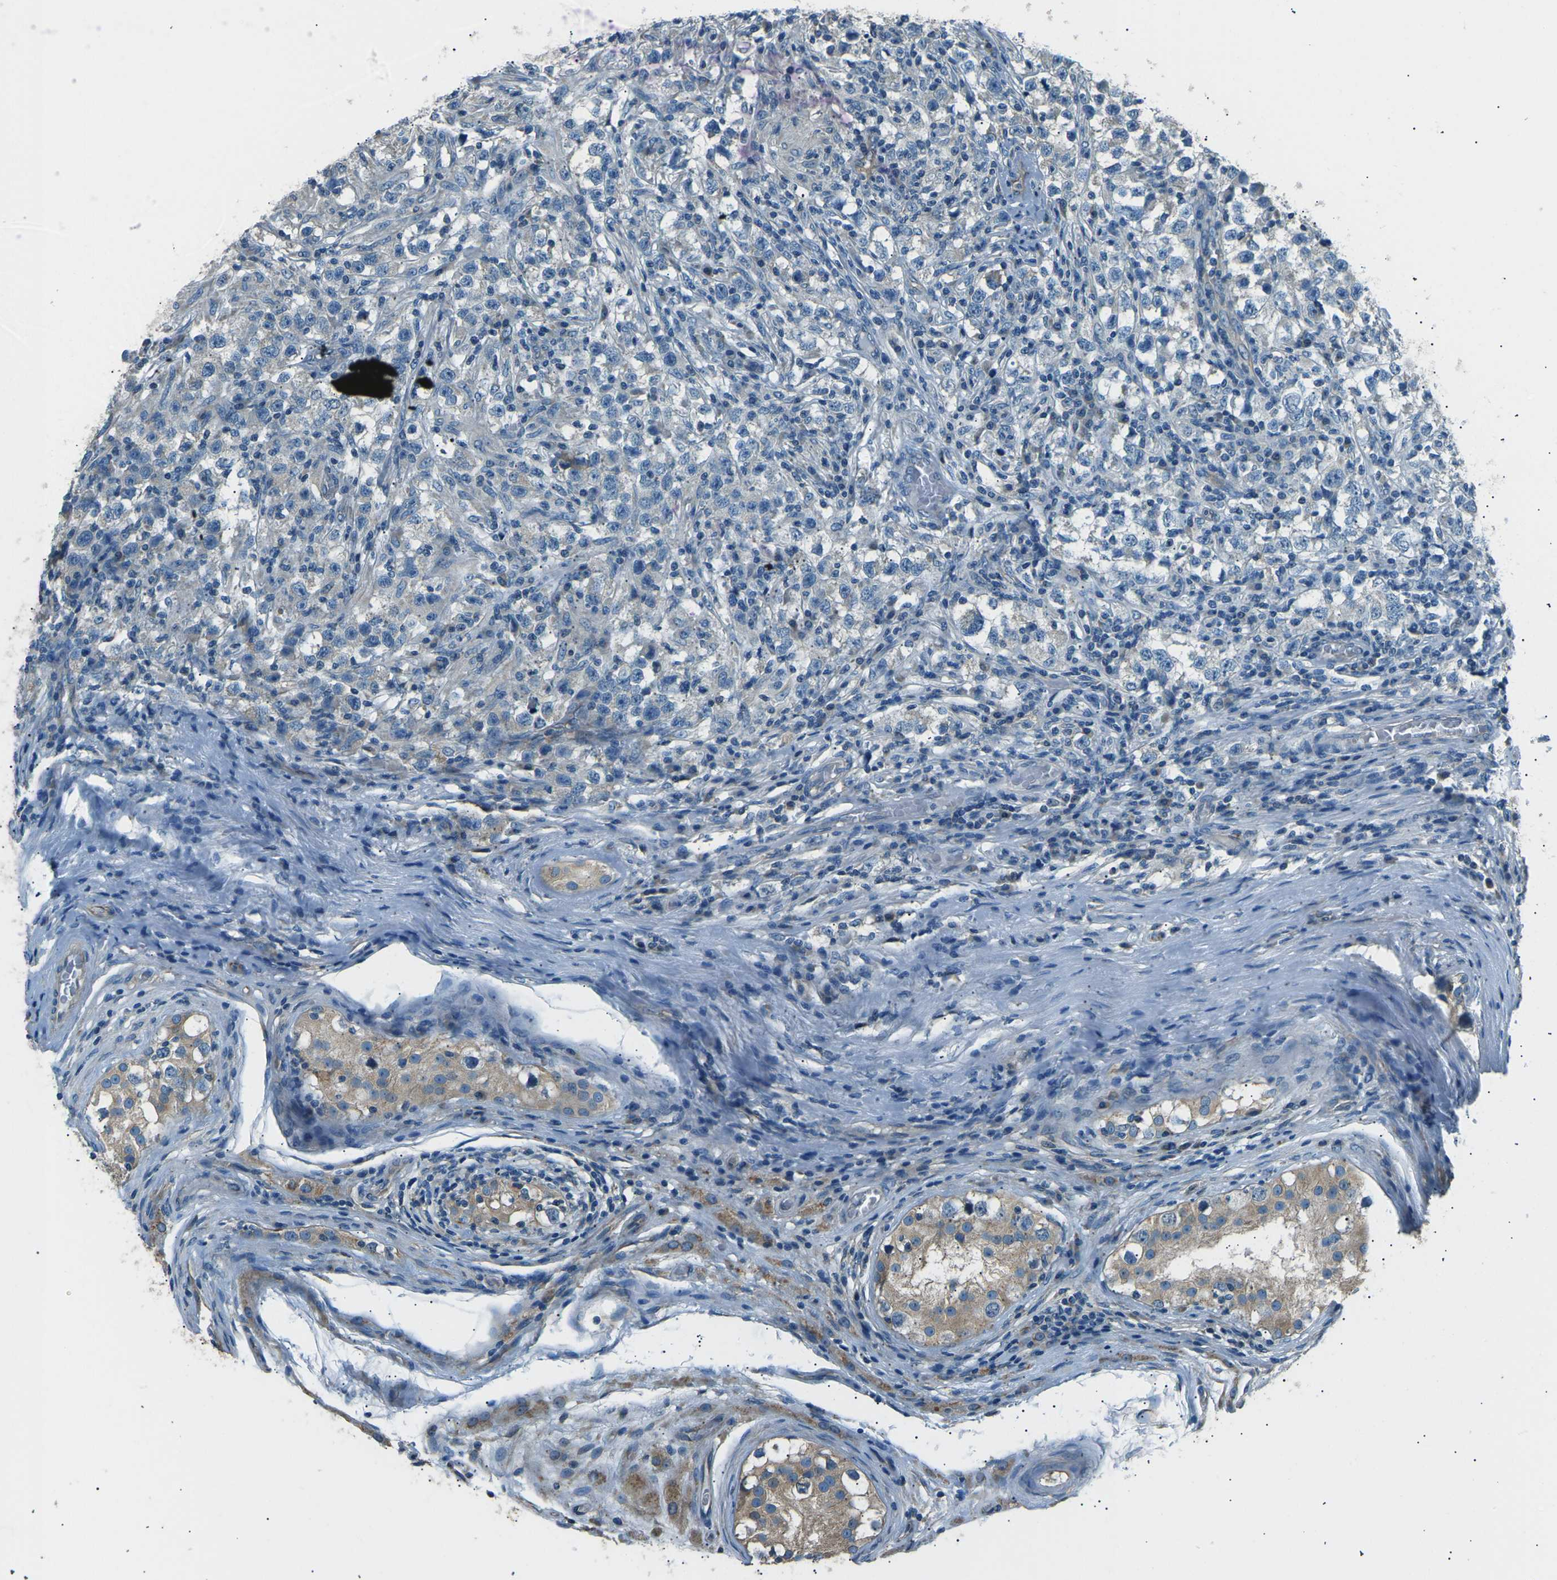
{"staining": {"intensity": "negative", "quantity": "none", "location": "none"}, "tissue": "testis cancer", "cell_type": "Tumor cells", "image_type": "cancer", "snomed": [{"axis": "morphology", "description": "Carcinoma, Embryonal, NOS"}, {"axis": "topography", "description": "Testis"}], "caption": "Immunohistochemistry of testis cancer demonstrates no positivity in tumor cells.", "gene": "SLK", "patient": {"sex": "male", "age": 21}}